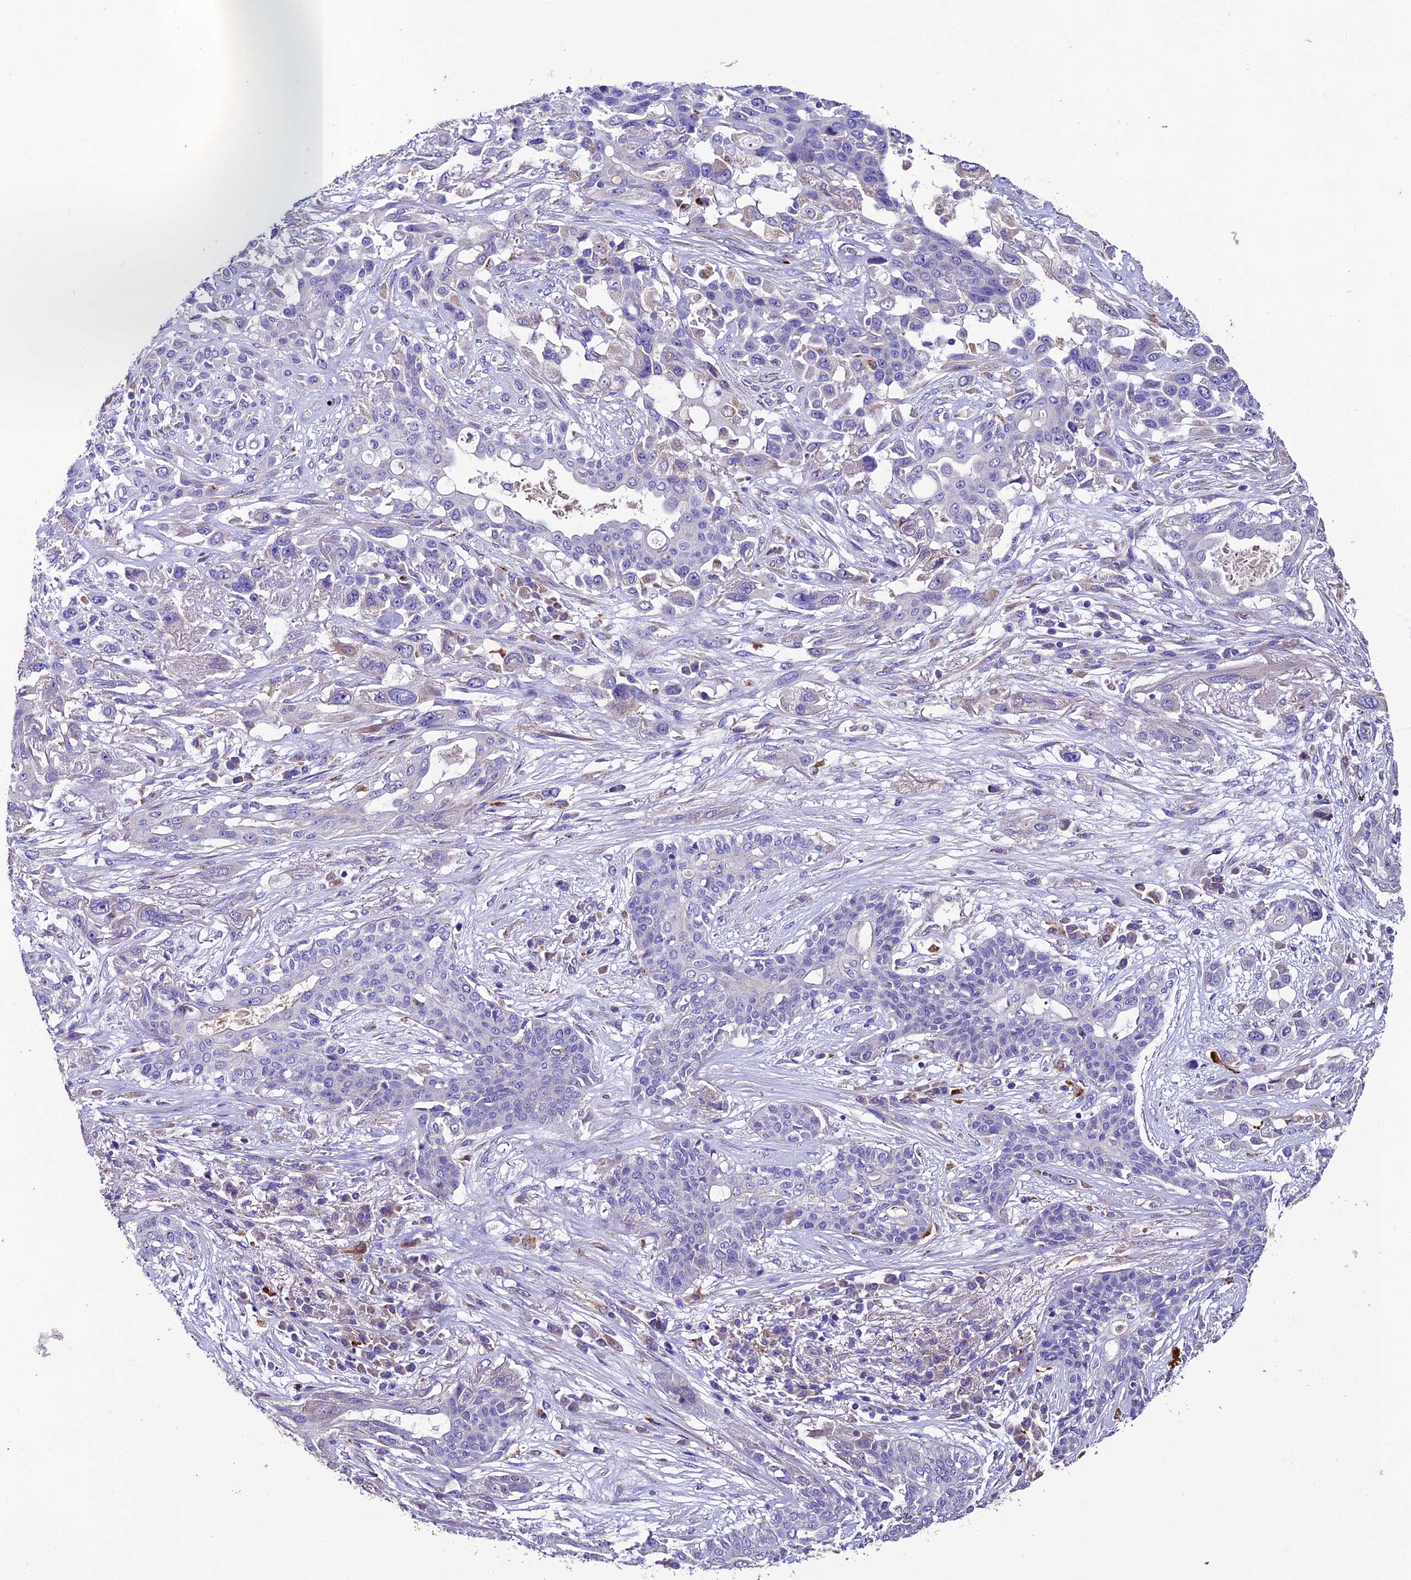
{"staining": {"intensity": "negative", "quantity": "none", "location": "none"}, "tissue": "lung cancer", "cell_type": "Tumor cells", "image_type": "cancer", "snomed": [{"axis": "morphology", "description": "Squamous cell carcinoma, NOS"}, {"axis": "topography", "description": "Lung"}], "caption": "Squamous cell carcinoma (lung) stained for a protein using IHC displays no staining tumor cells.", "gene": "CLN5", "patient": {"sex": "female", "age": 70}}